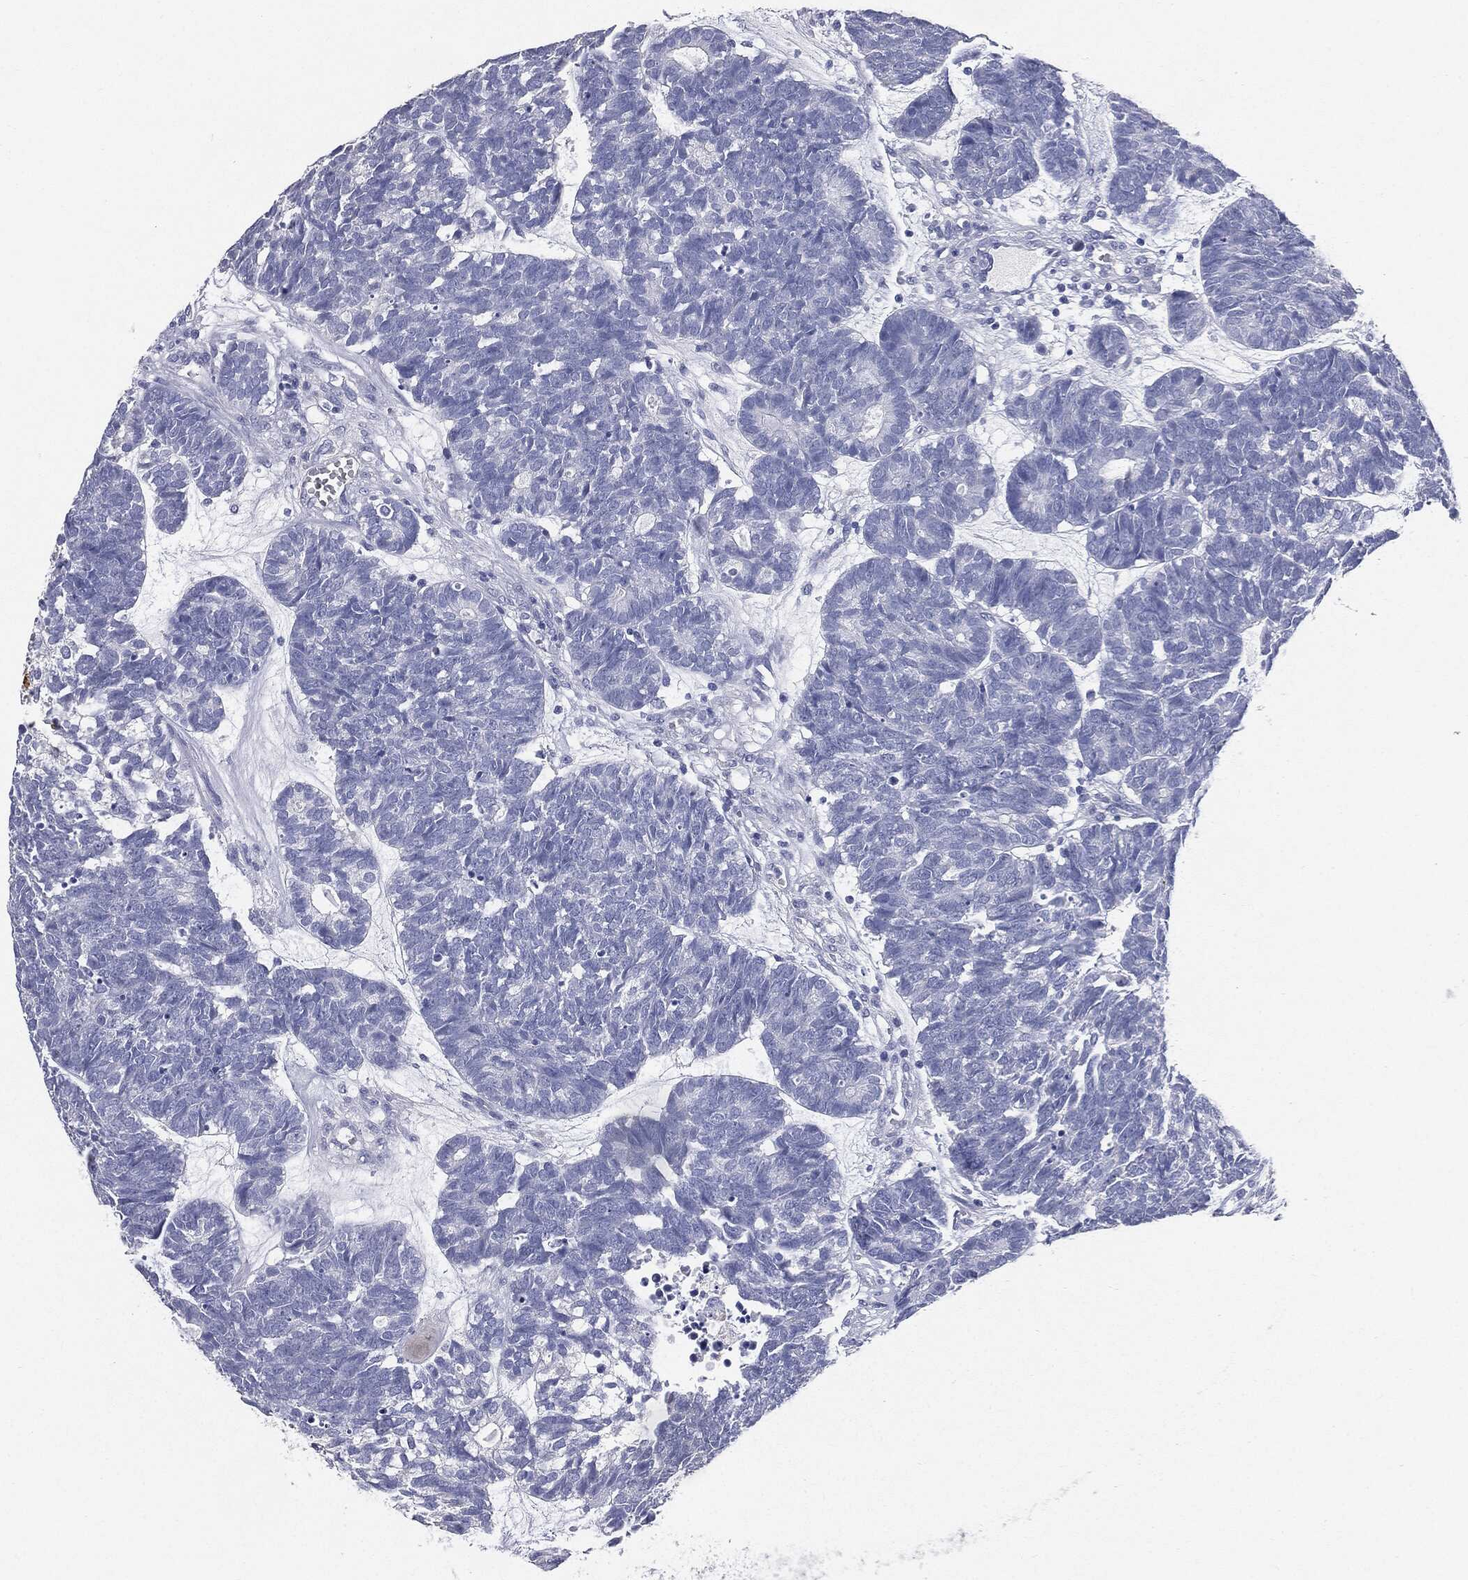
{"staining": {"intensity": "negative", "quantity": "none", "location": "none"}, "tissue": "head and neck cancer", "cell_type": "Tumor cells", "image_type": "cancer", "snomed": [{"axis": "morphology", "description": "Adenocarcinoma, NOS"}, {"axis": "topography", "description": "Head-Neck"}], "caption": "Immunohistochemistry image of human head and neck cancer (adenocarcinoma) stained for a protein (brown), which displays no positivity in tumor cells. (DAB IHC, high magnification).", "gene": "CUZD1", "patient": {"sex": "female", "age": 81}}